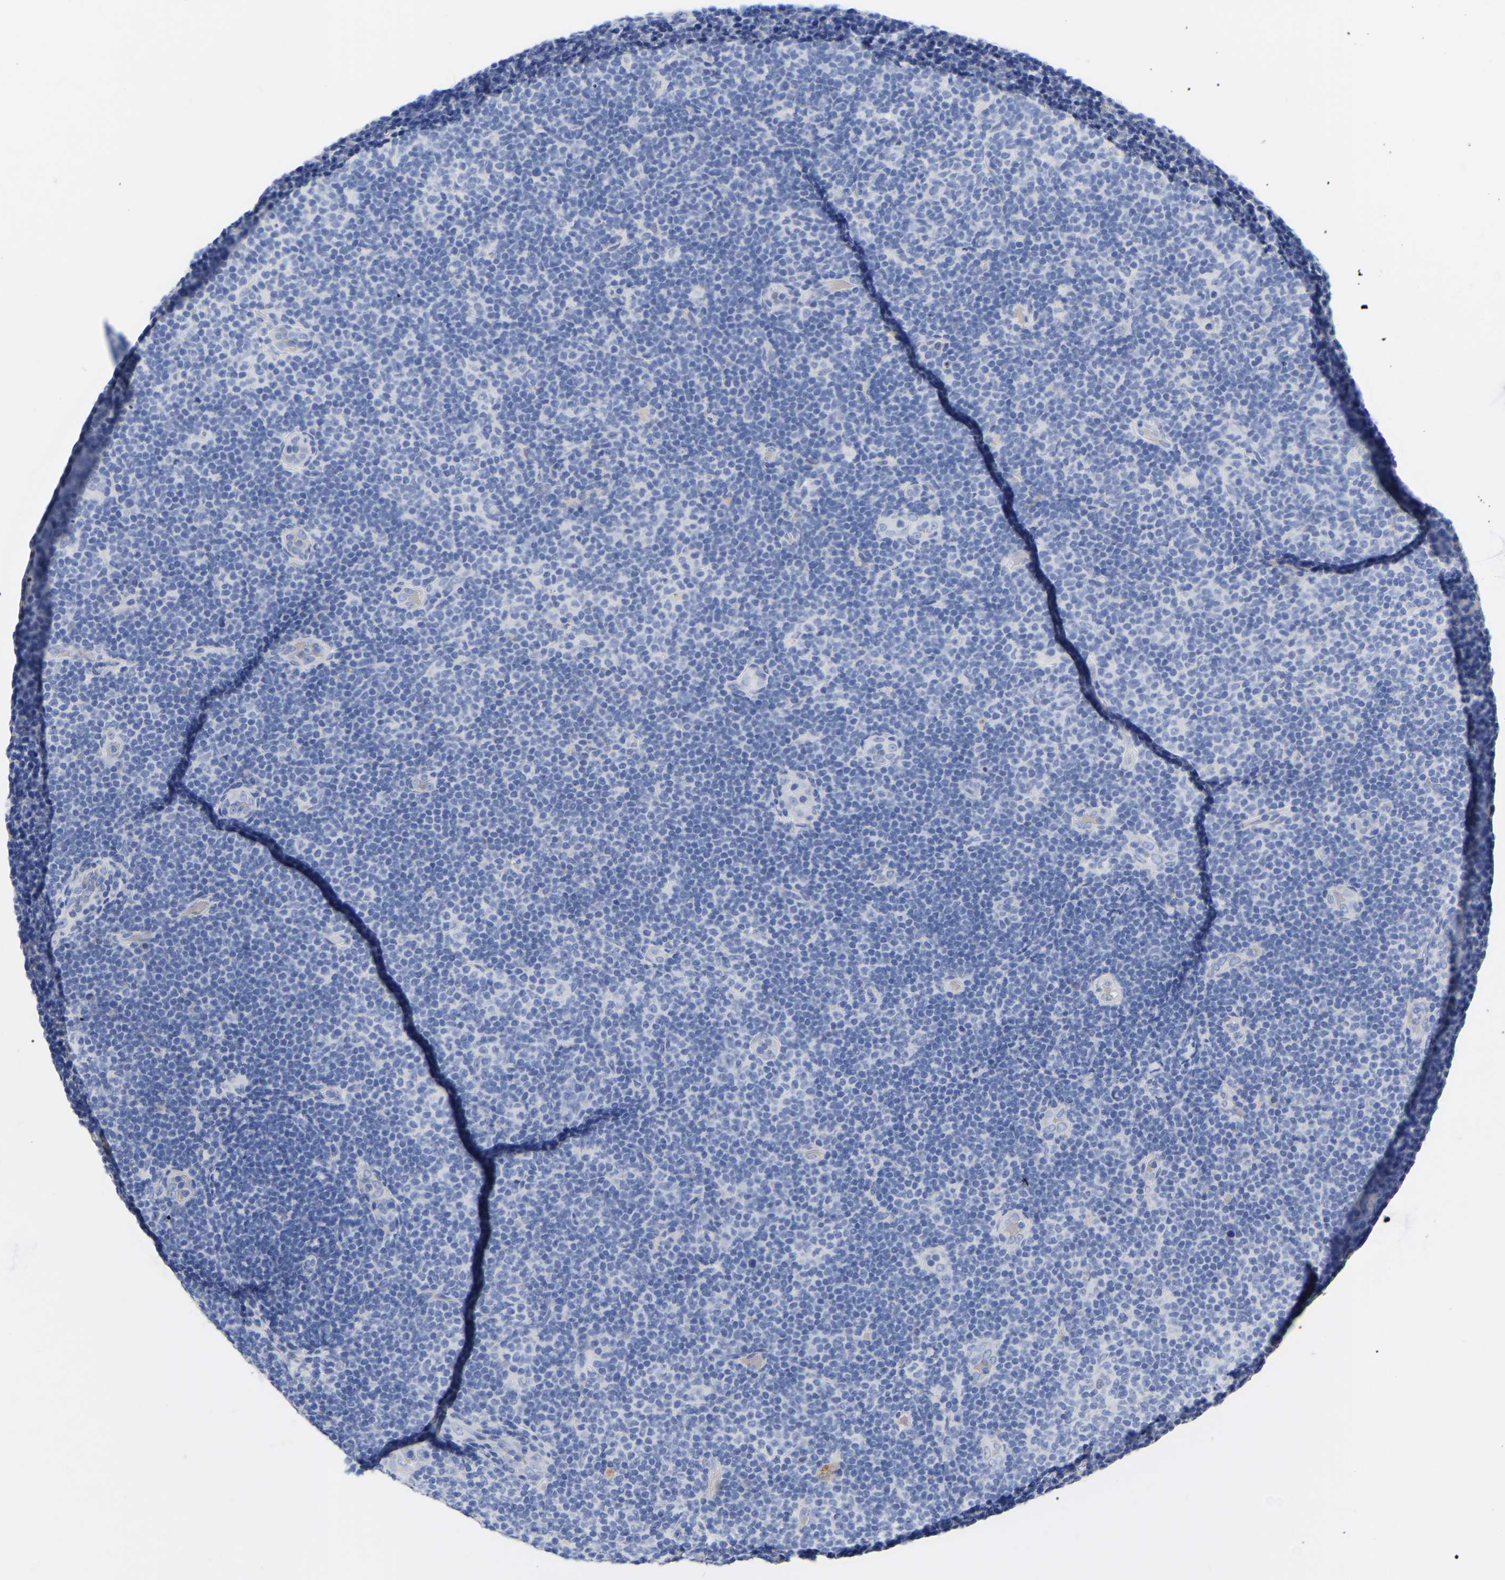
{"staining": {"intensity": "negative", "quantity": "none", "location": "none"}, "tissue": "lymphoma", "cell_type": "Tumor cells", "image_type": "cancer", "snomed": [{"axis": "morphology", "description": "Malignant lymphoma, non-Hodgkin's type, Low grade"}, {"axis": "topography", "description": "Lymph node"}], "caption": "Tumor cells are negative for protein expression in human lymphoma. (Stains: DAB (3,3'-diaminobenzidine) immunohistochemistry with hematoxylin counter stain, Microscopy: brightfield microscopy at high magnification).", "gene": "GDF3", "patient": {"sex": "male", "age": 83}}